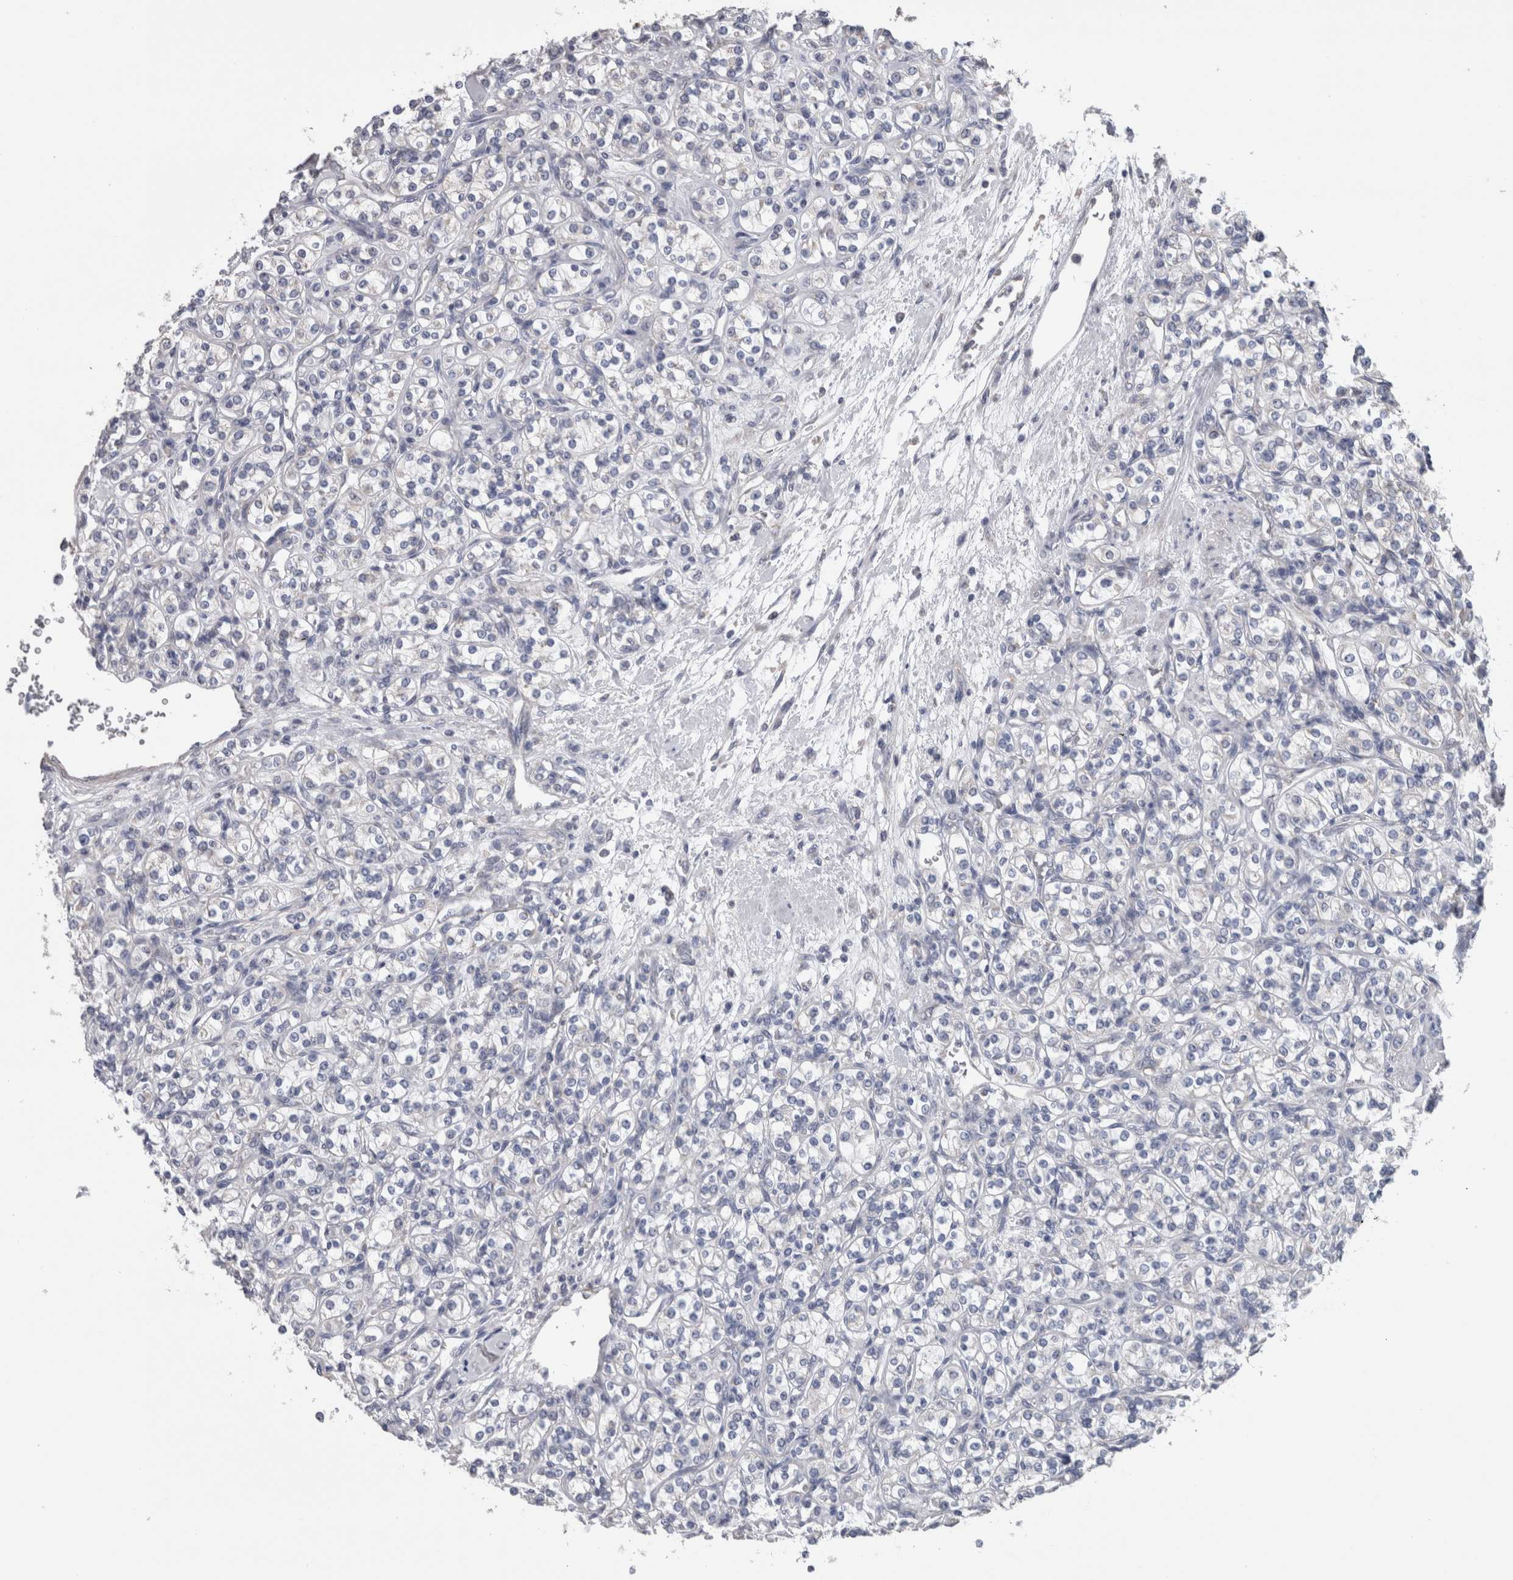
{"staining": {"intensity": "negative", "quantity": "none", "location": "none"}, "tissue": "renal cancer", "cell_type": "Tumor cells", "image_type": "cancer", "snomed": [{"axis": "morphology", "description": "Adenocarcinoma, NOS"}, {"axis": "topography", "description": "Kidney"}], "caption": "A photomicrograph of renal cancer stained for a protein shows no brown staining in tumor cells.", "gene": "GDAP1", "patient": {"sex": "male", "age": 77}}